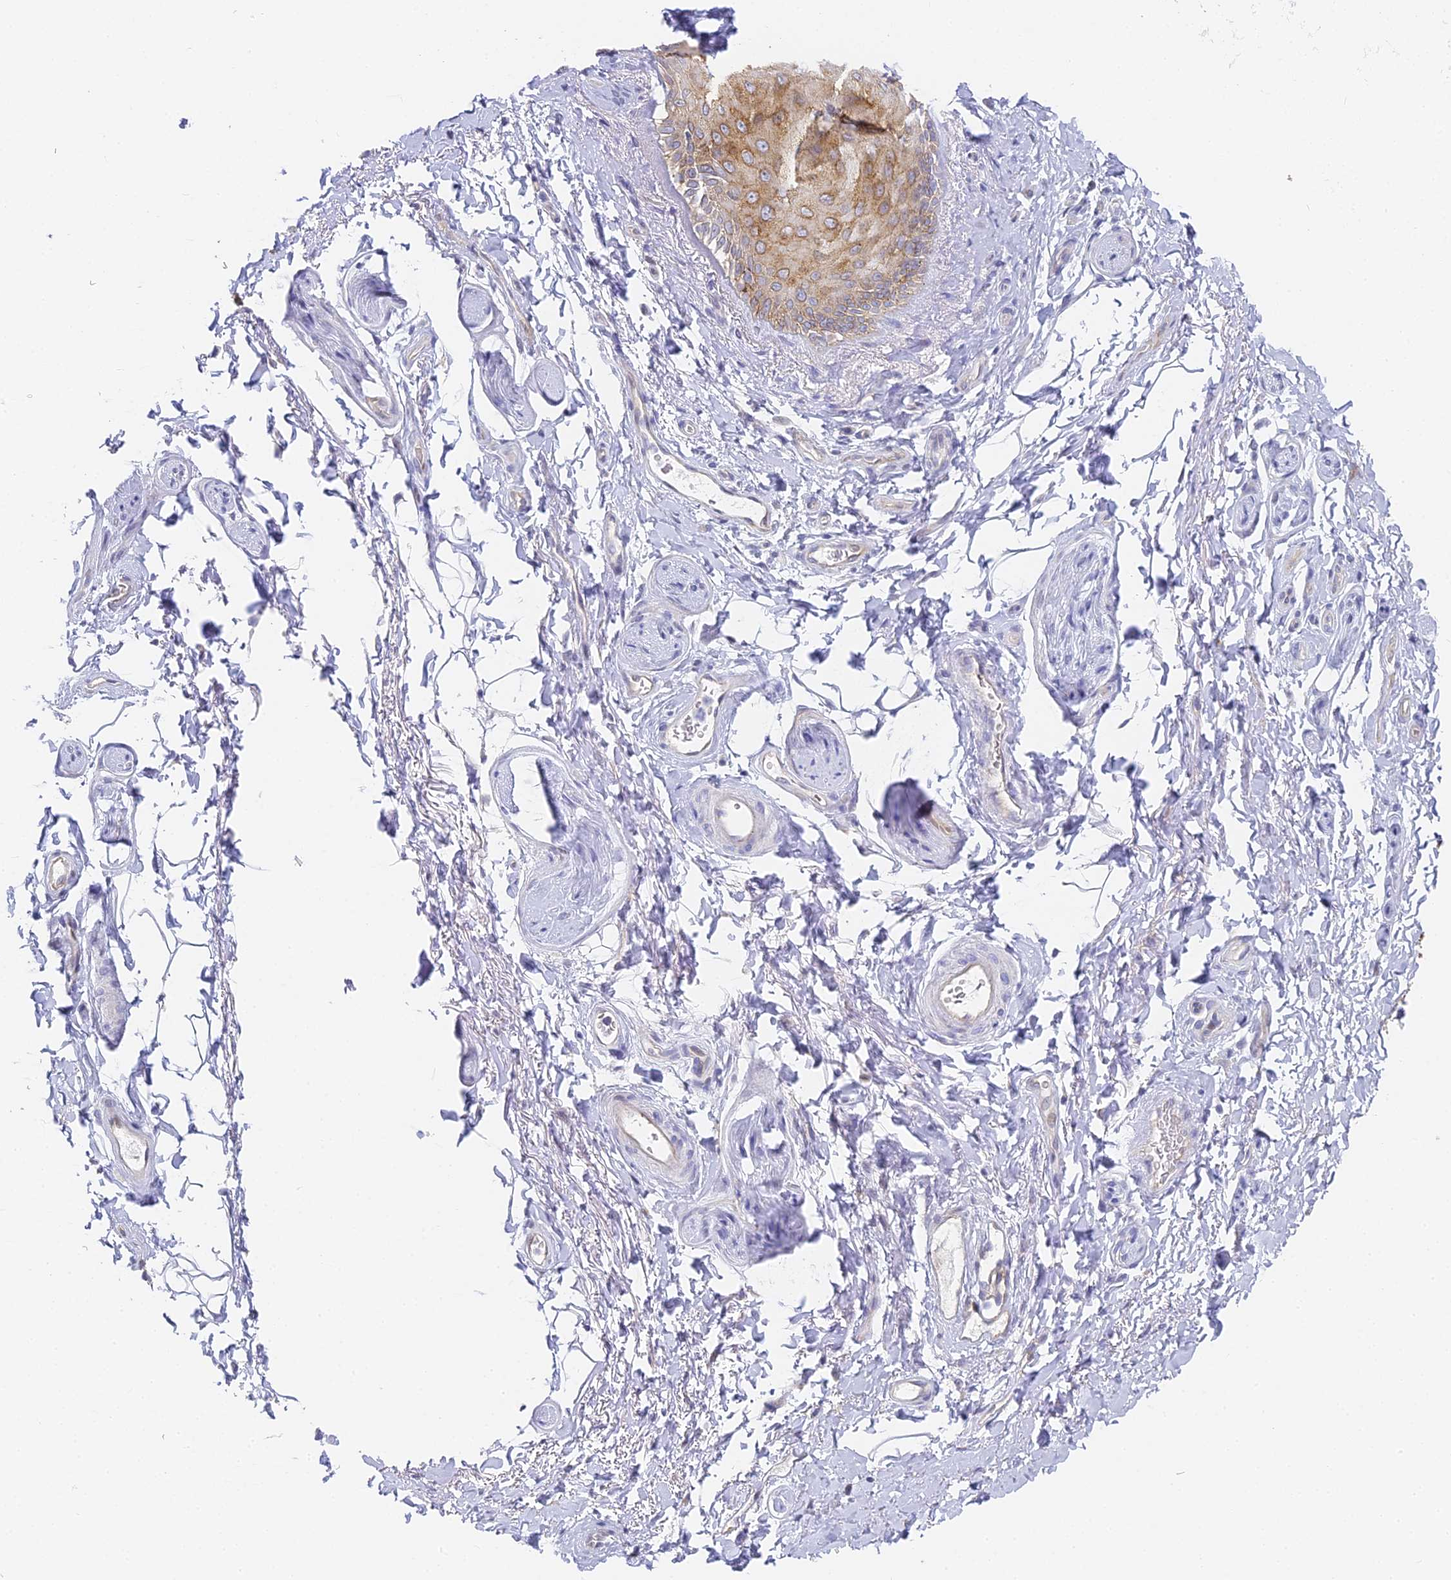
{"staining": {"intensity": "strong", "quantity": "25%-75%", "location": "cytoplasmic/membranous"}, "tissue": "skin", "cell_type": "Epidermal cells", "image_type": "normal", "snomed": [{"axis": "morphology", "description": "Normal tissue, NOS"}, {"axis": "topography", "description": "Anal"}], "caption": "IHC image of benign skin: human skin stained using immunohistochemistry demonstrates high levels of strong protein expression localized specifically in the cytoplasmic/membranous of epidermal cells, appearing as a cytoplasmic/membranous brown color.", "gene": "GJA1", "patient": {"sex": "male", "age": 44}}